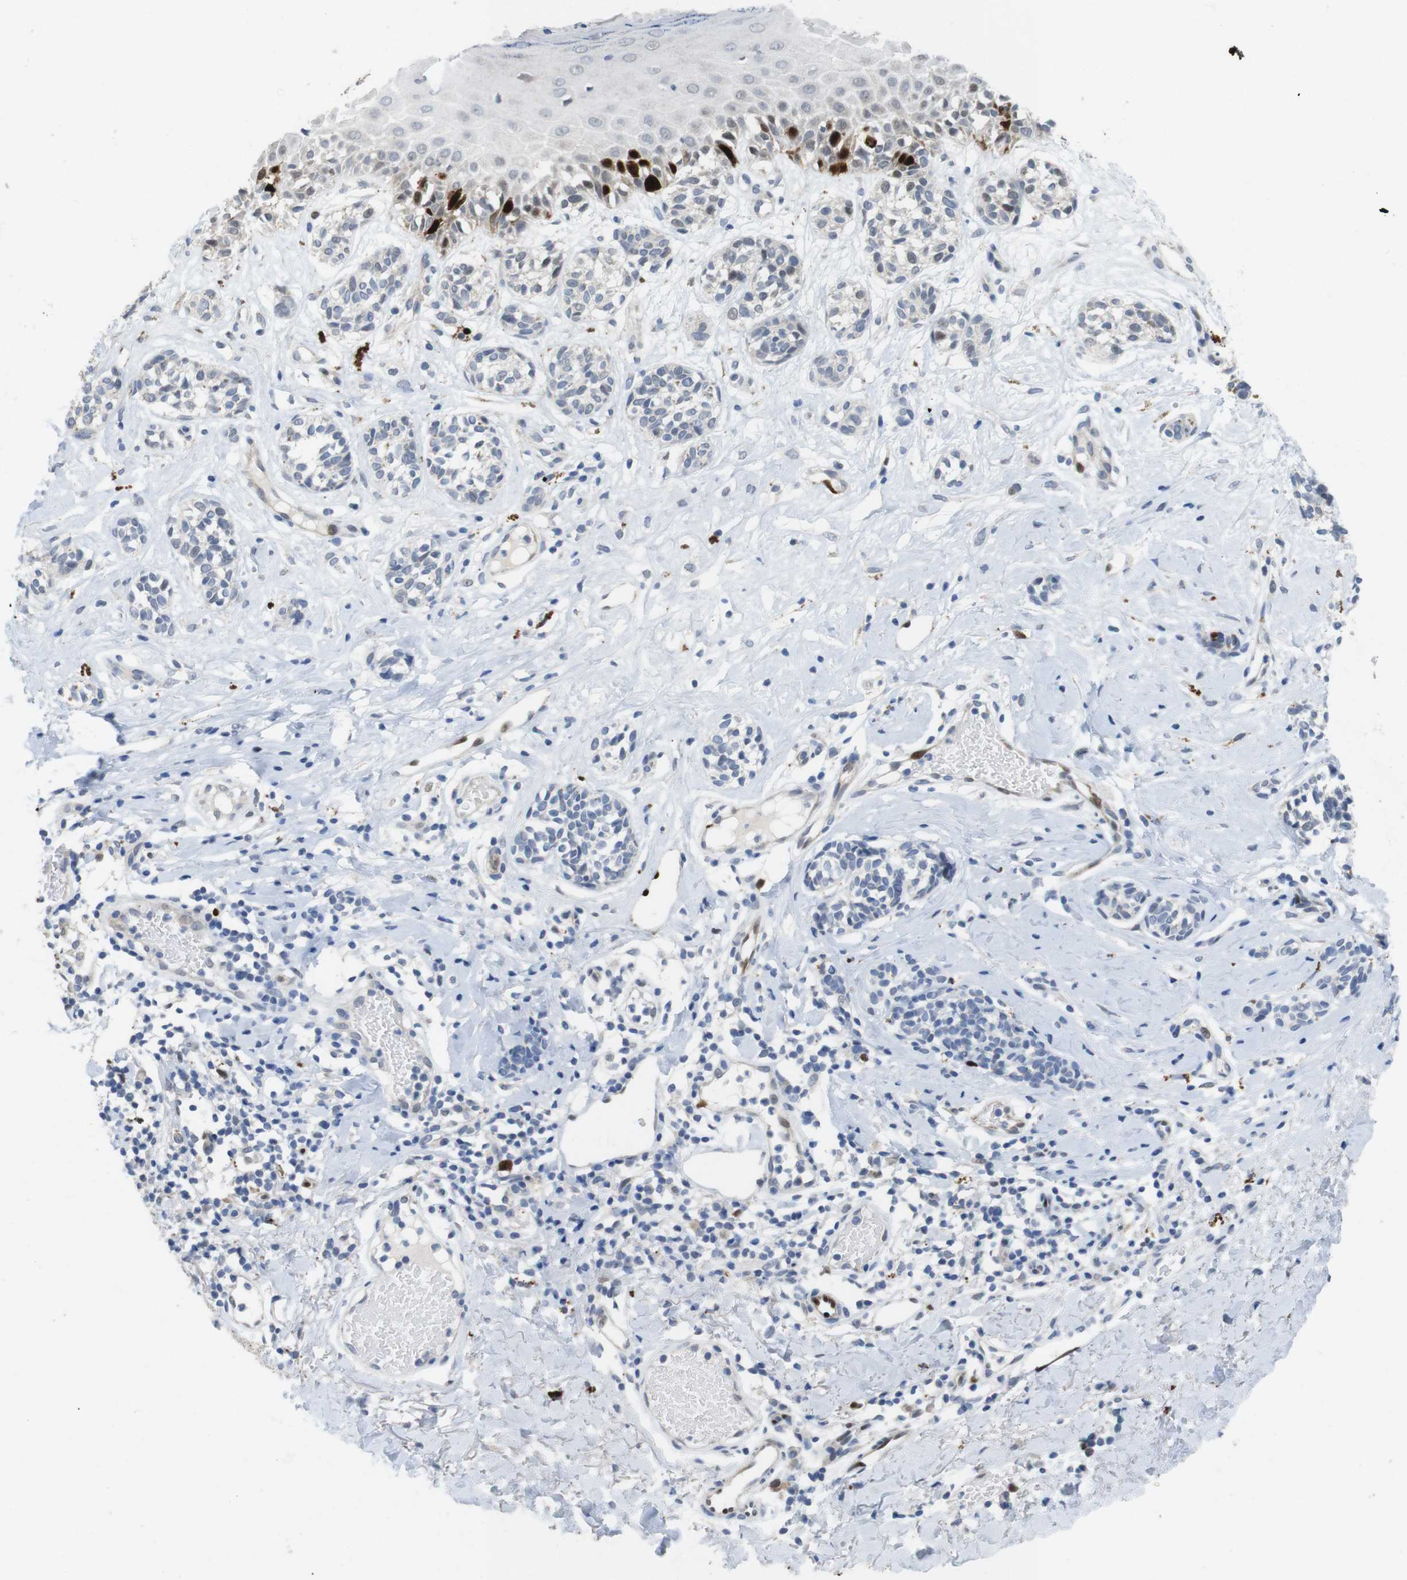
{"staining": {"intensity": "negative", "quantity": "none", "location": "none"}, "tissue": "melanoma", "cell_type": "Tumor cells", "image_type": "cancer", "snomed": [{"axis": "morphology", "description": "Malignant melanoma, NOS"}, {"axis": "topography", "description": "Skin"}], "caption": "There is no significant staining in tumor cells of melanoma. The staining is performed using DAB (3,3'-diaminobenzidine) brown chromogen with nuclei counter-stained in using hematoxylin.", "gene": "KPNA2", "patient": {"sex": "male", "age": 64}}